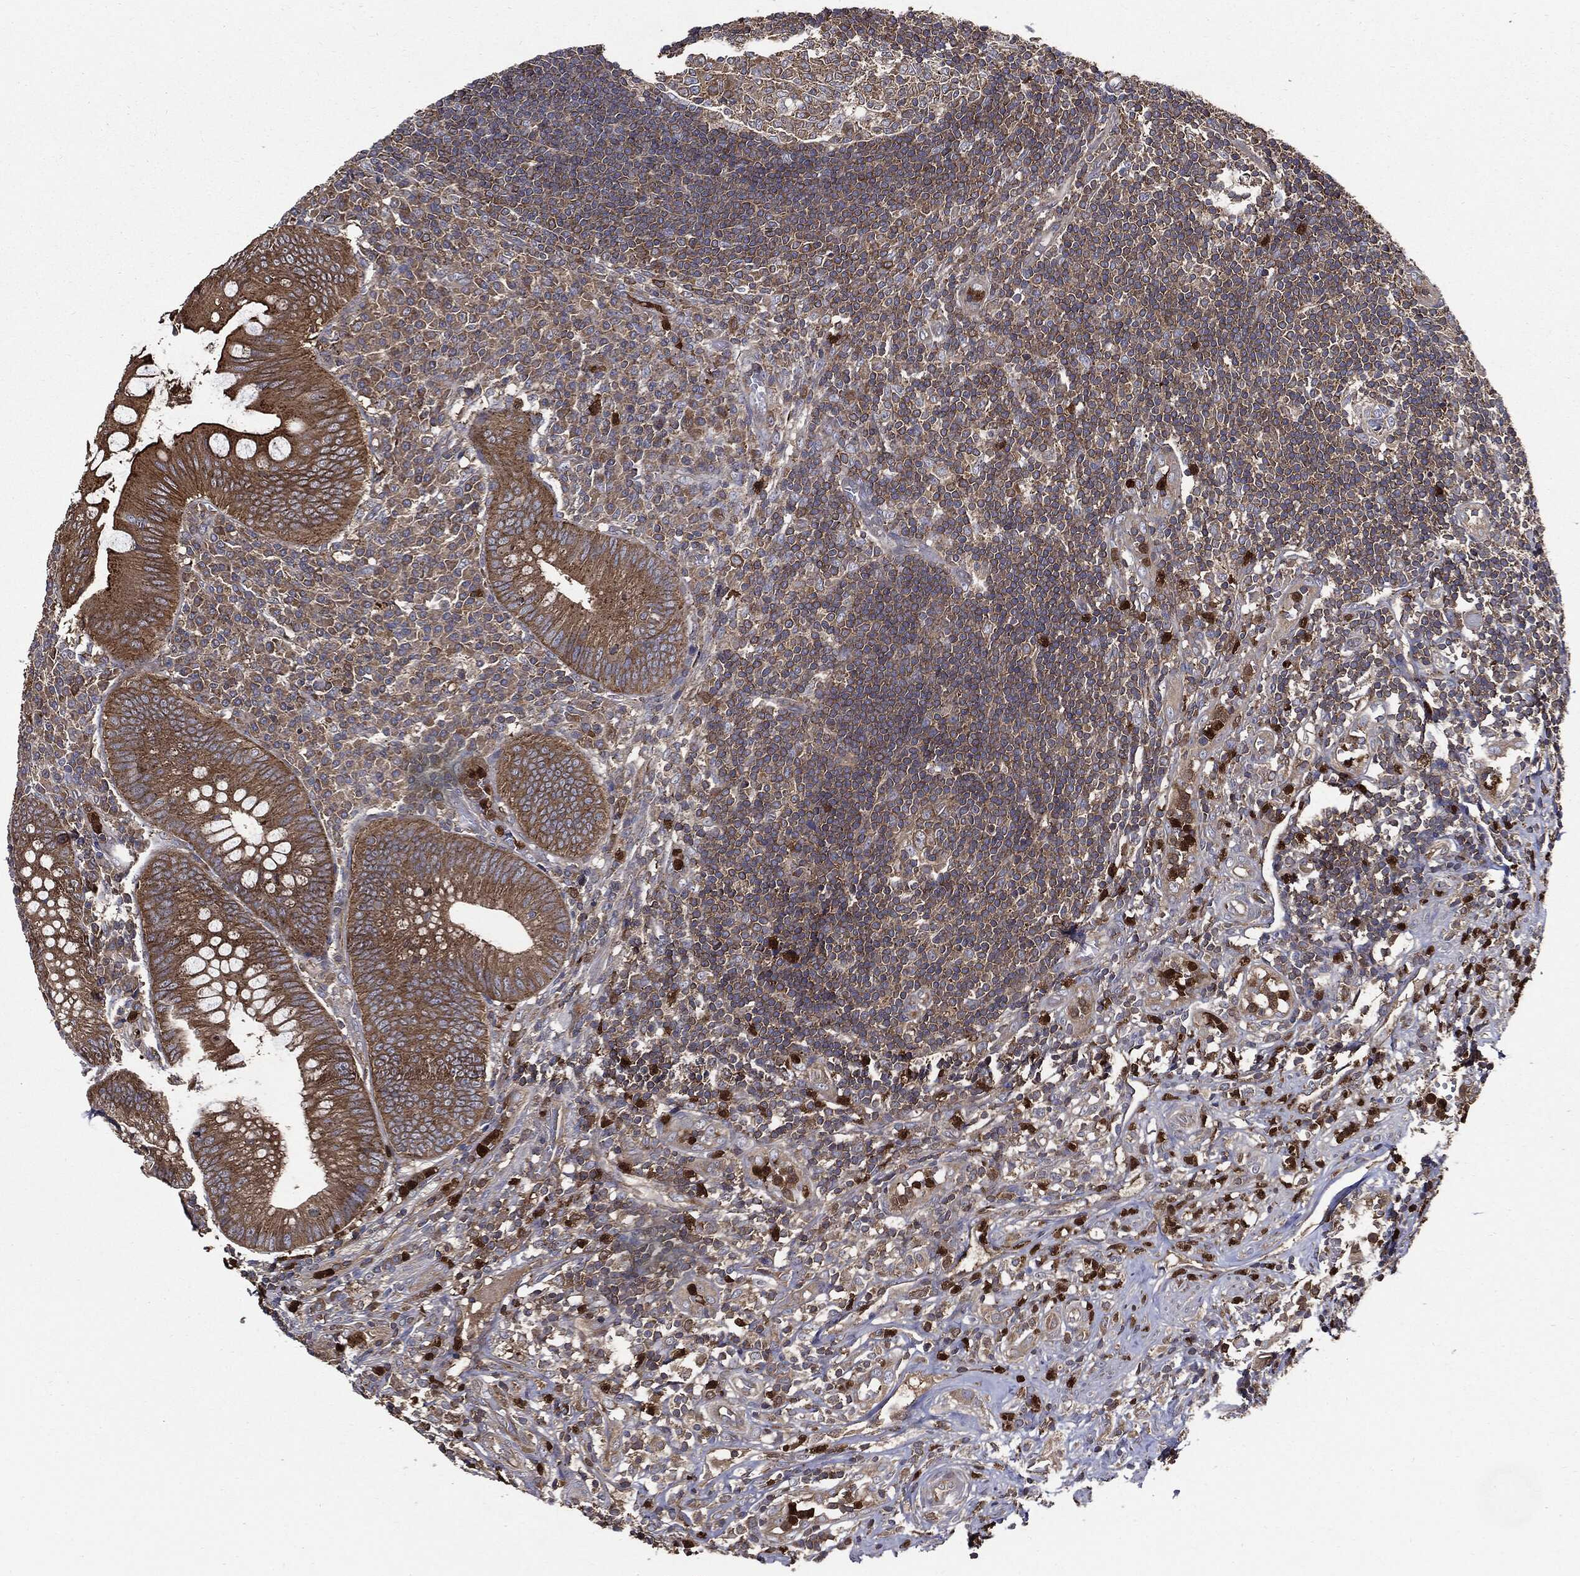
{"staining": {"intensity": "moderate", "quantity": ">75%", "location": "cytoplasmic/membranous"}, "tissue": "appendix", "cell_type": "Glandular cells", "image_type": "normal", "snomed": [{"axis": "morphology", "description": "Normal tissue, NOS"}, {"axis": "morphology", "description": "Inflammation, NOS"}, {"axis": "topography", "description": "Appendix"}], "caption": "Immunohistochemical staining of normal appendix shows medium levels of moderate cytoplasmic/membranous expression in approximately >75% of glandular cells.", "gene": "PDCD6IP", "patient": {"sex": "male", "age": 16}}